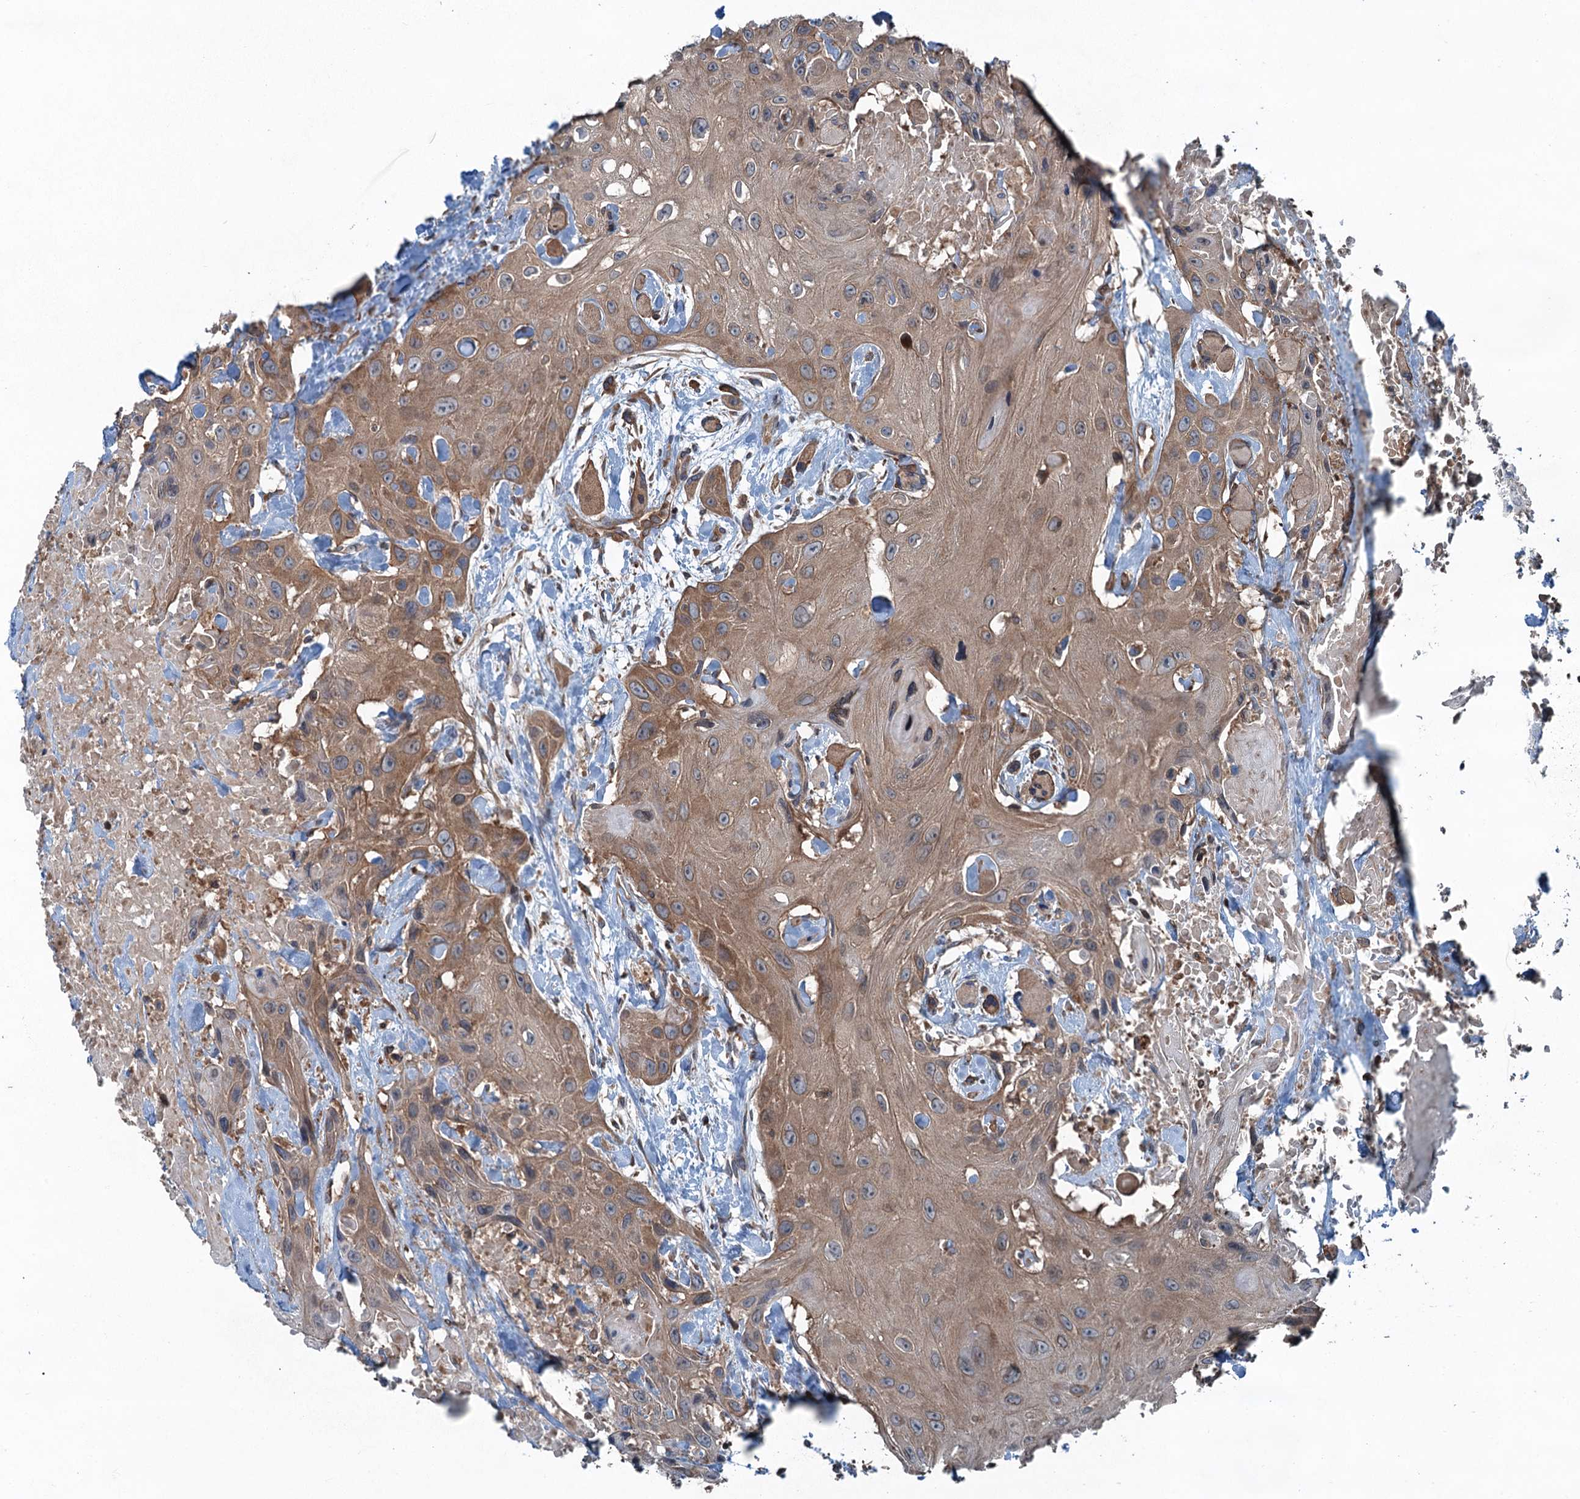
{"staining": {"intensity": "moderate", "quantity": ">75%", "location": "cytoplasmic/membranous"}, "tissue": "head and neck cancer", "cell_type": "Tumor cells", "image_type": "cancer", "snomed": [{"axis": "morphology", "description": "Squamous cell carcinoma, NOS"}, {"axis": "topography", "description": "Head-Neck"}], "caption": "The photomicrograph demonstrates immunohistochemical staining of squamous cell carcinoma (head and neck). There is moderate cytoplasmic/membranous staining is present in about >75% of tumor cells.", "gene": "TRAPPC8", "patient": {"sex": "male", "age": 81}}